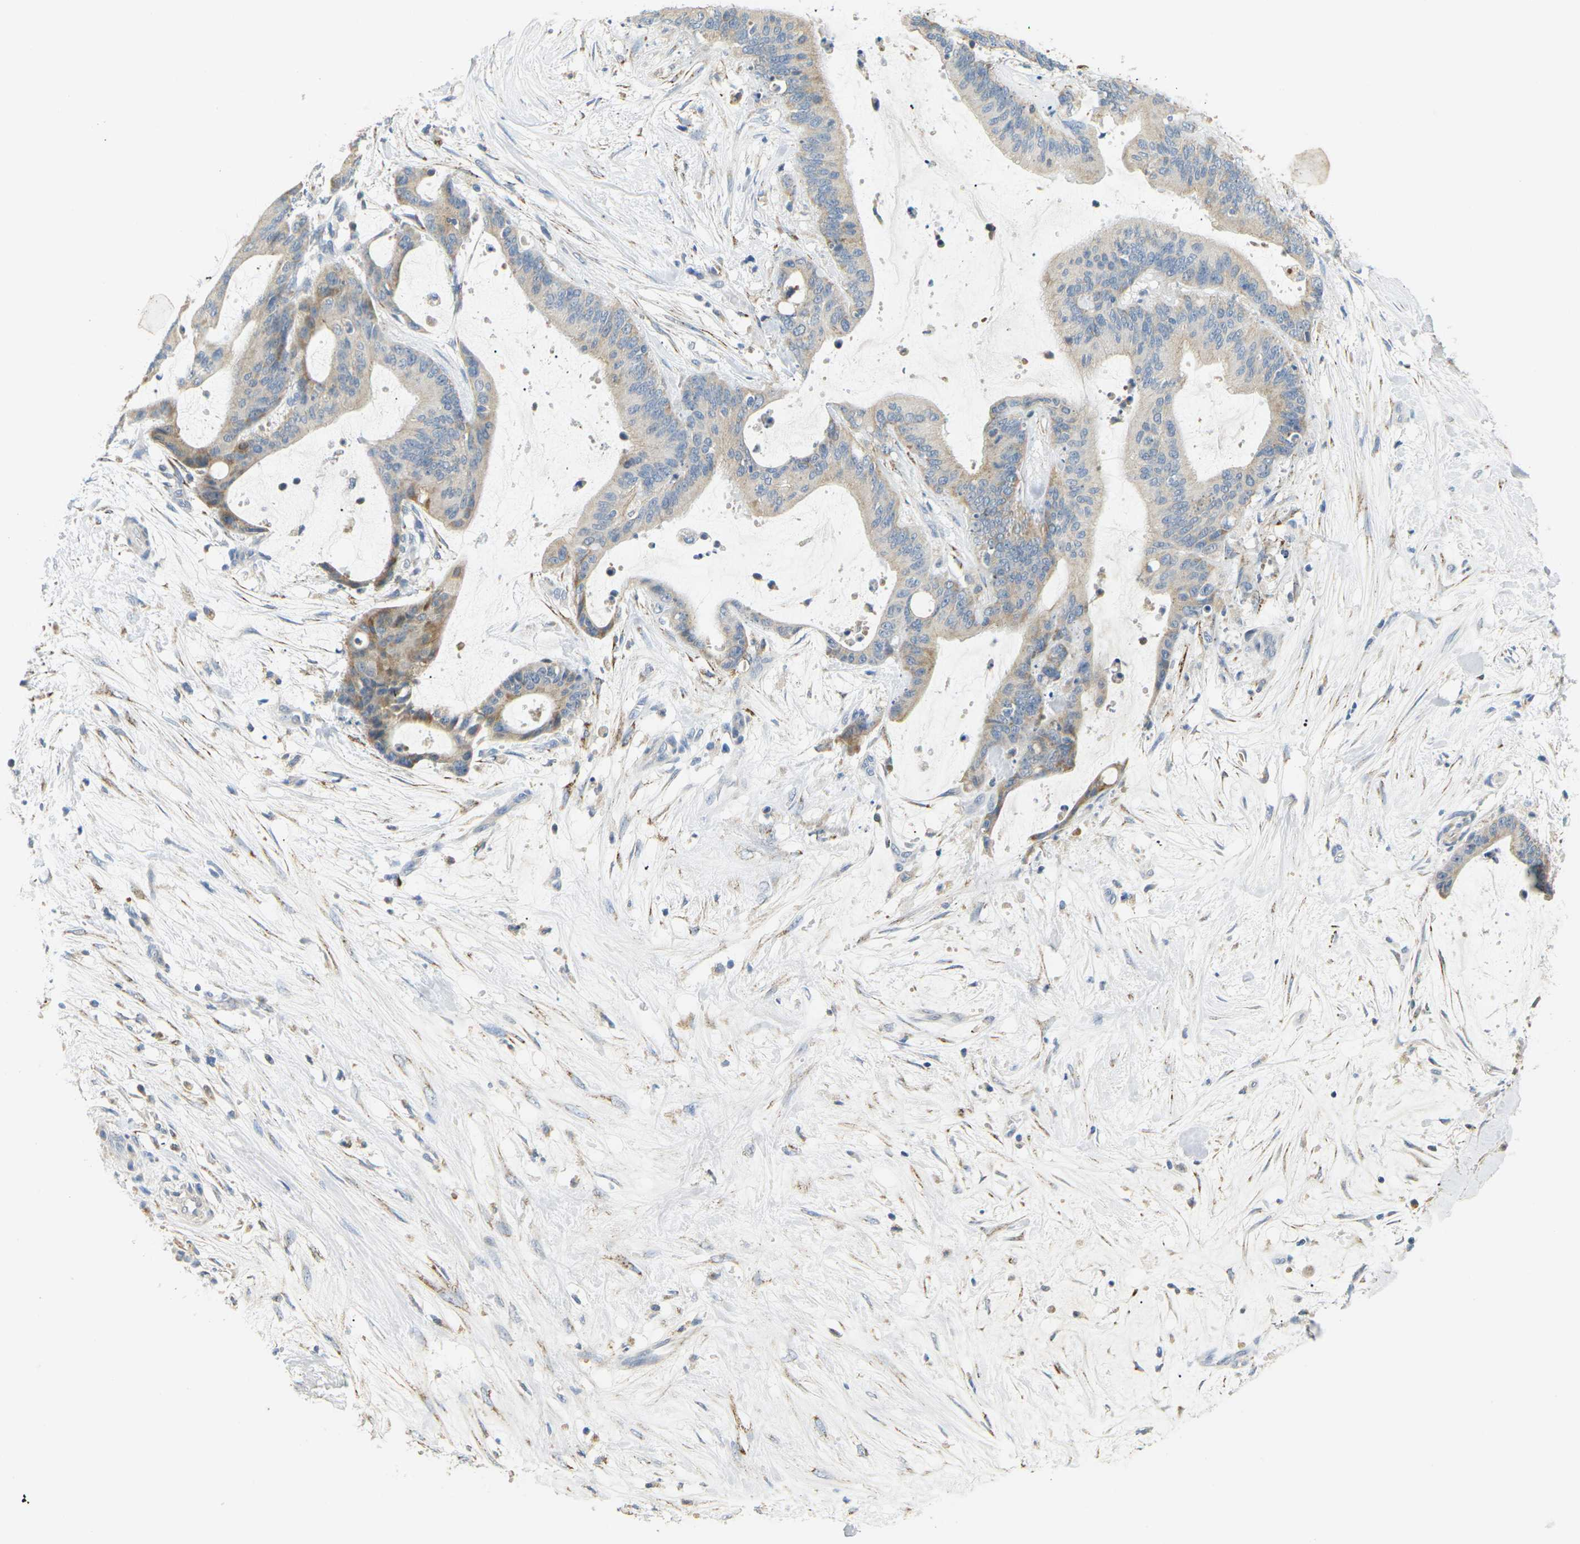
{"staining": {"intensity": "weak", "quantity": "25%-75%", "location": "cytoplasmic/membranous"}, "tissue": "liver cancer", "cell_type": "Tumor cells", "image_type": "cancer", "snomed": [{"axis": "morphology", "description": "Cholangiocarcinoma"}, {"axis": "topography", "description": "Liver"}], "caption": "DAB (3,3'-diaminobenzidine) immunohistochemical staining of liver cholangiocarcinoma shows weak cytoplasmic/membranous protein expression in approximately 25%-75% of tumor cells. (DAB = brown stain, brightfield microscopy at high magnification).", "gene": "CD300E", "patient": {"sex": "female", "age": 73}}